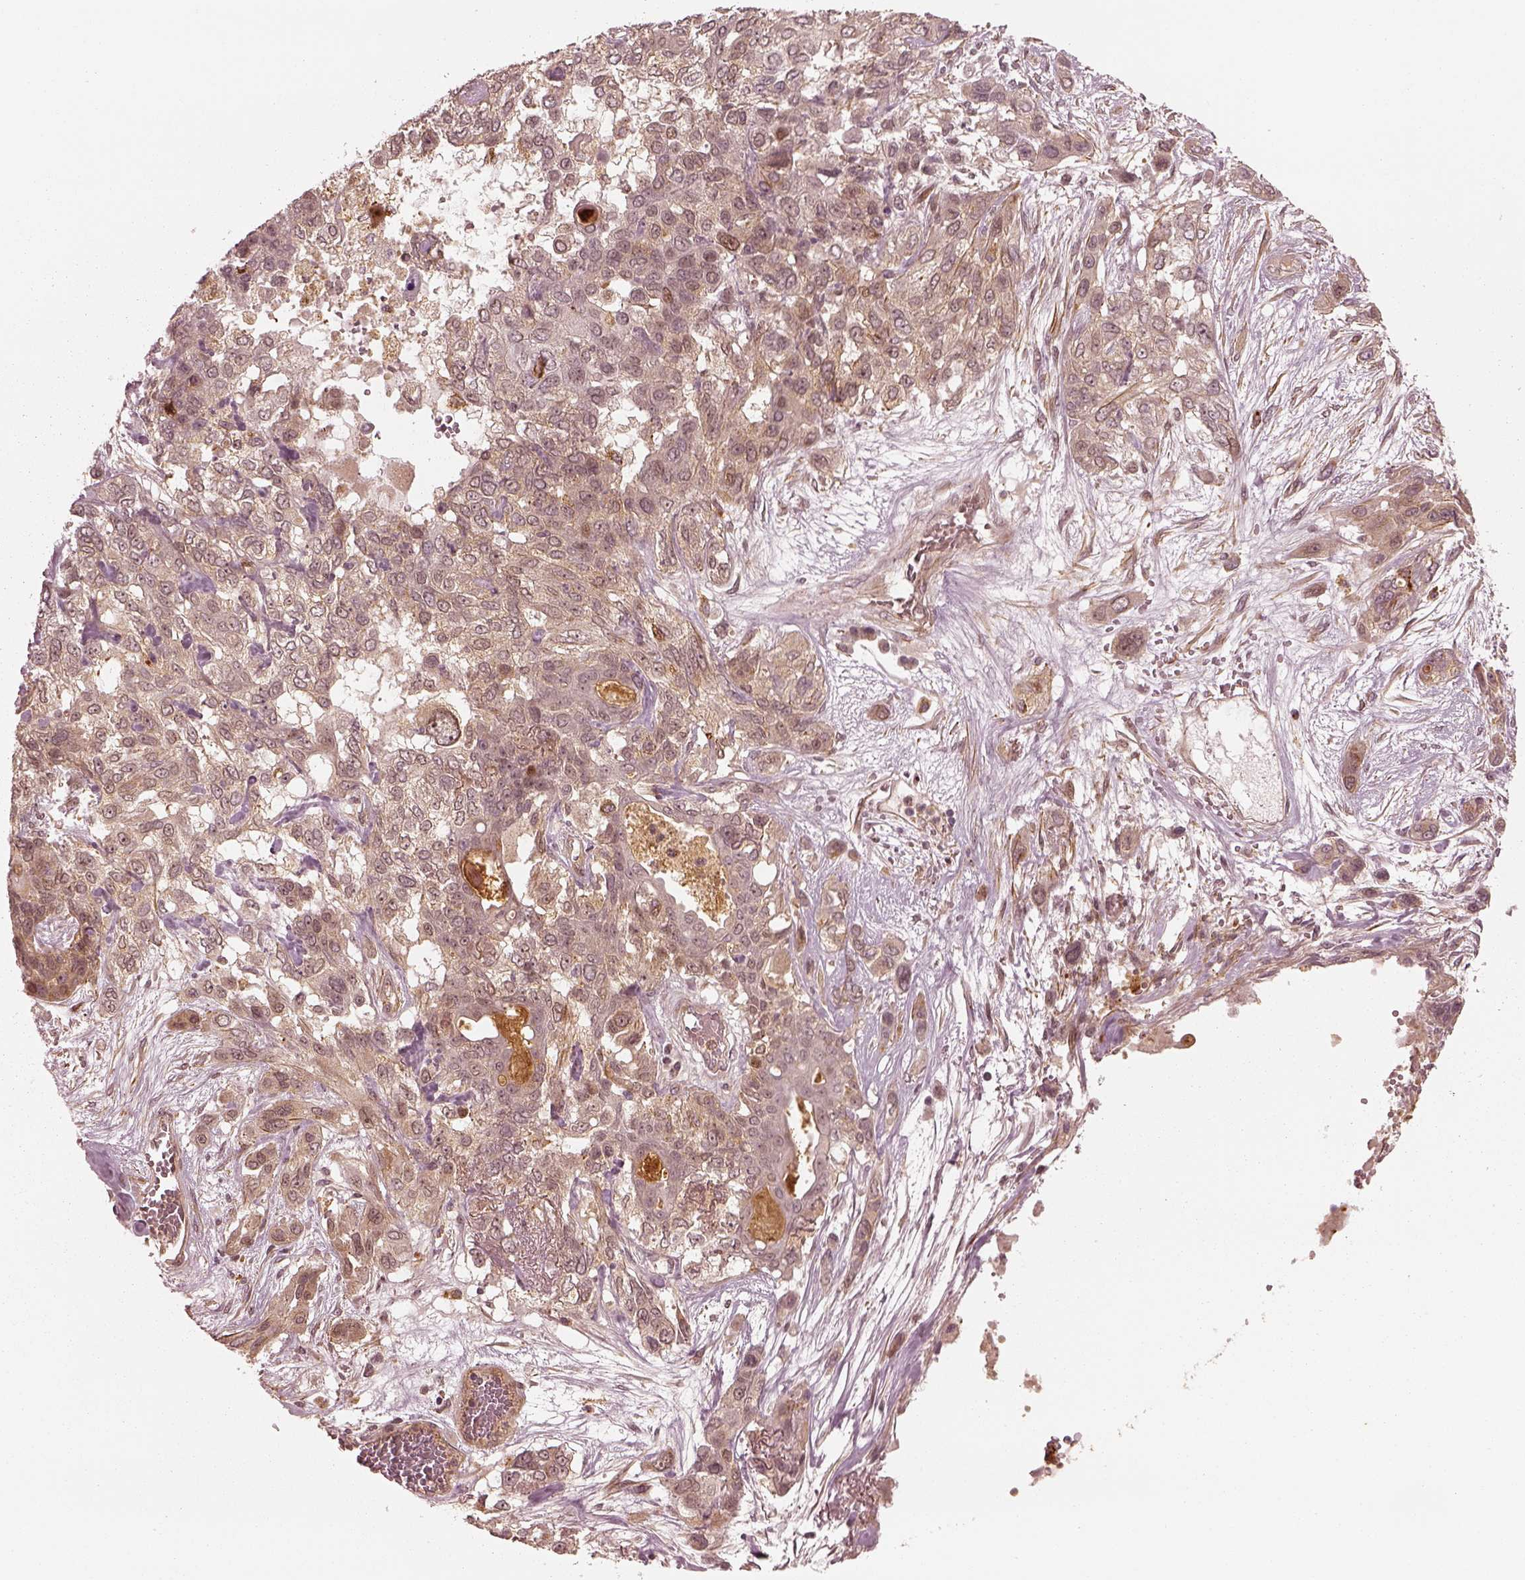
{"staining": {"intensity": "weak", "quantity": ">75%", "location": "cytoplasmic/membranous"}, "tissue": "lung cancer", "cell_type": "Tumor cells", "image_type": "cancer", "snomed": [{"axis": "morphology", "description": "Squamous cell carcinoma, NOS"}, {"axis": "topography", "description": "Lung"}], "caption": "This histopathology image displays immunohistochemistry (IHC) staining of lung cancer, with low weak cytoplasmic/membranous positivity in about >75% of tumor cells.", "gene": "SLC12A9", "patient": {"sex": "female", "age": 70}}